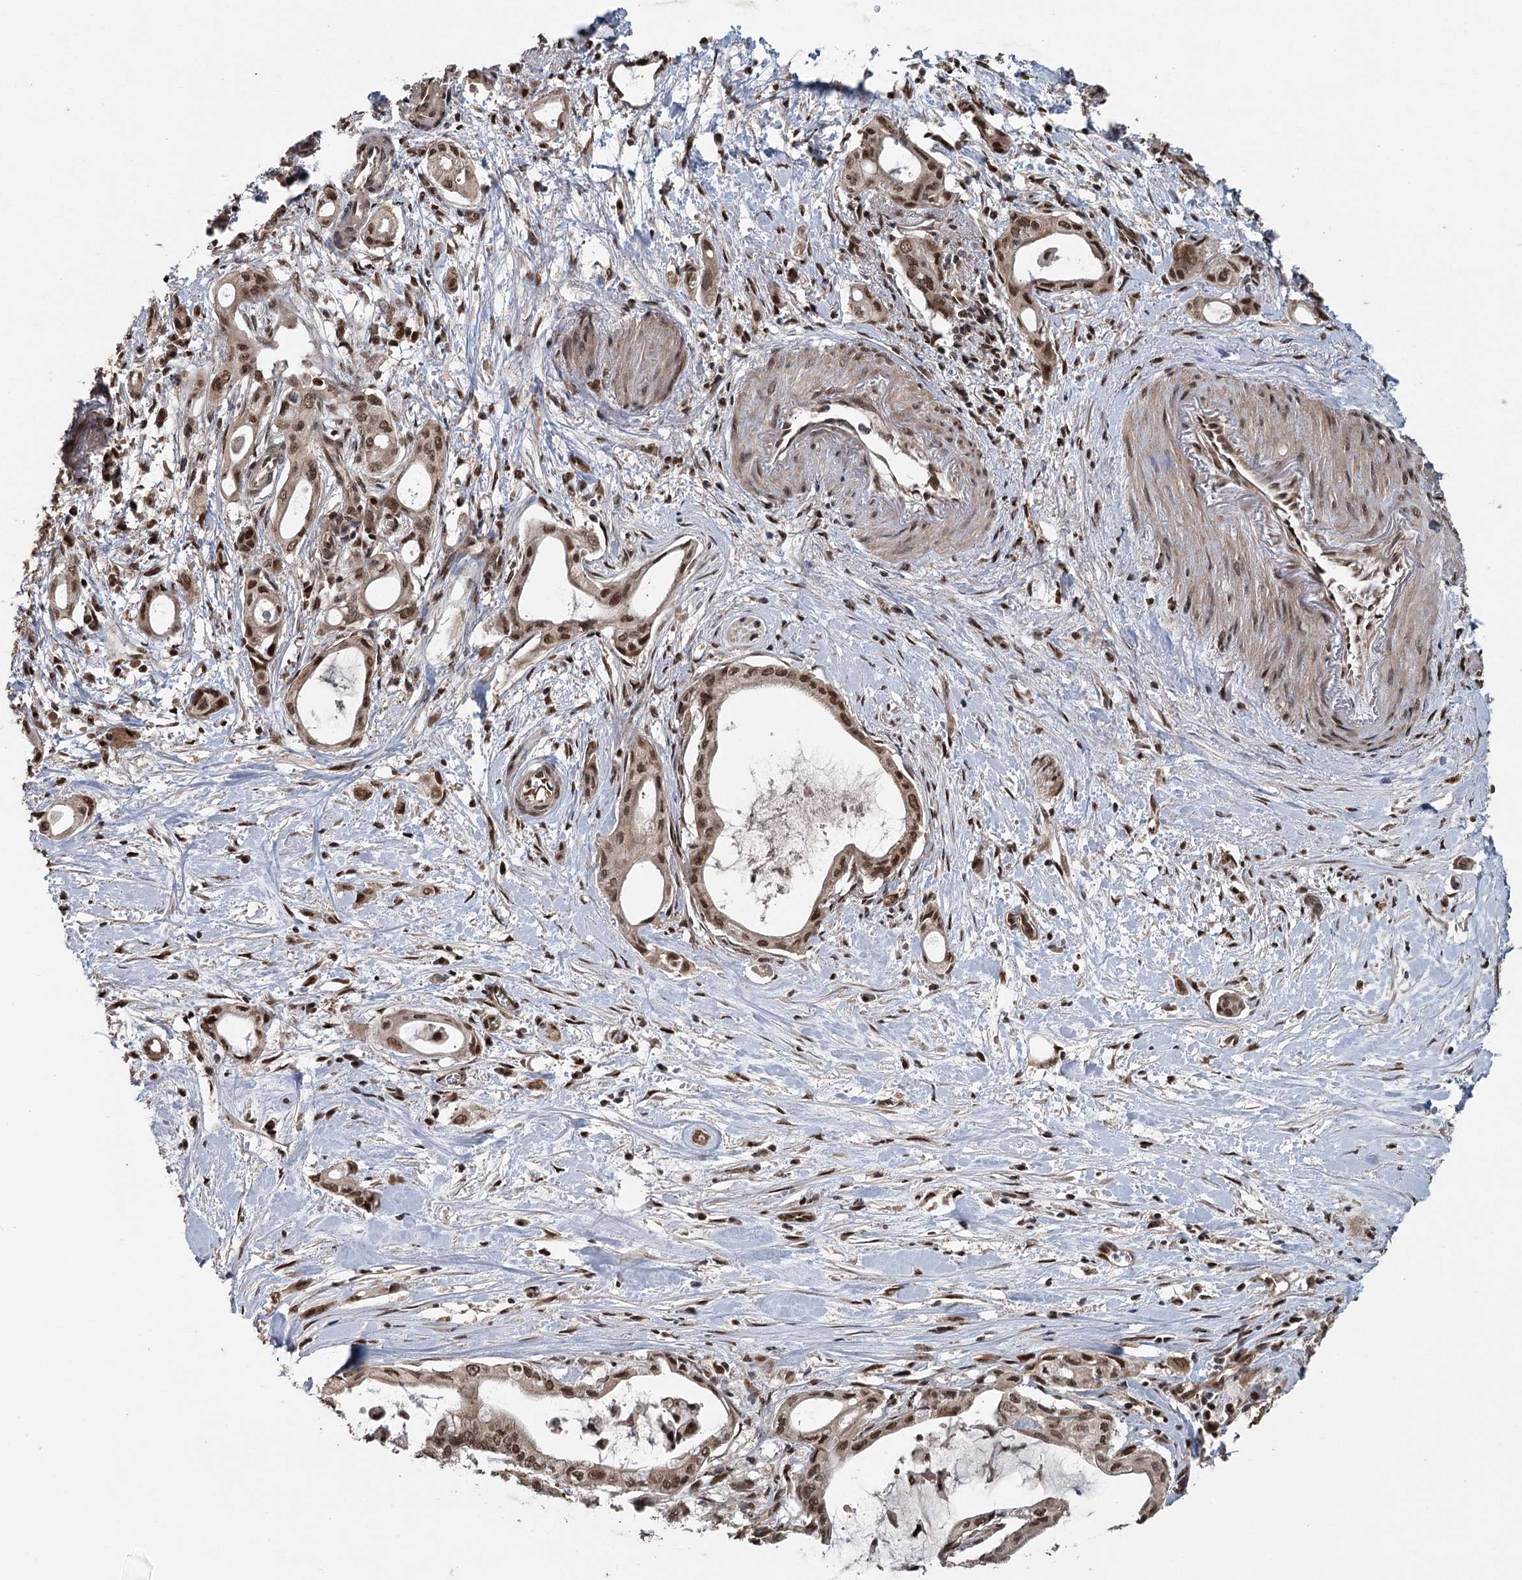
{"staining": {"intensity": "moderate", "quantity": ">75%", "location": "nuclear"}, "tissue": "pancreatic cancer", "cell_type": "Tumor cells", "image_type": "cancer", "snomed": [{"axis": "morphology", "description": "Adenocarcinoma, NOS"}, {"axis": "topography", "description": "Pancreas"}], "caption": "A histopathology image of pancreatic cancer (adenocarcinoma) stained for a protein displays moderate nuclear brown staining in tumor cells.", "gene": "MYG1", "patient": {"sex": "male", "age": 72}}